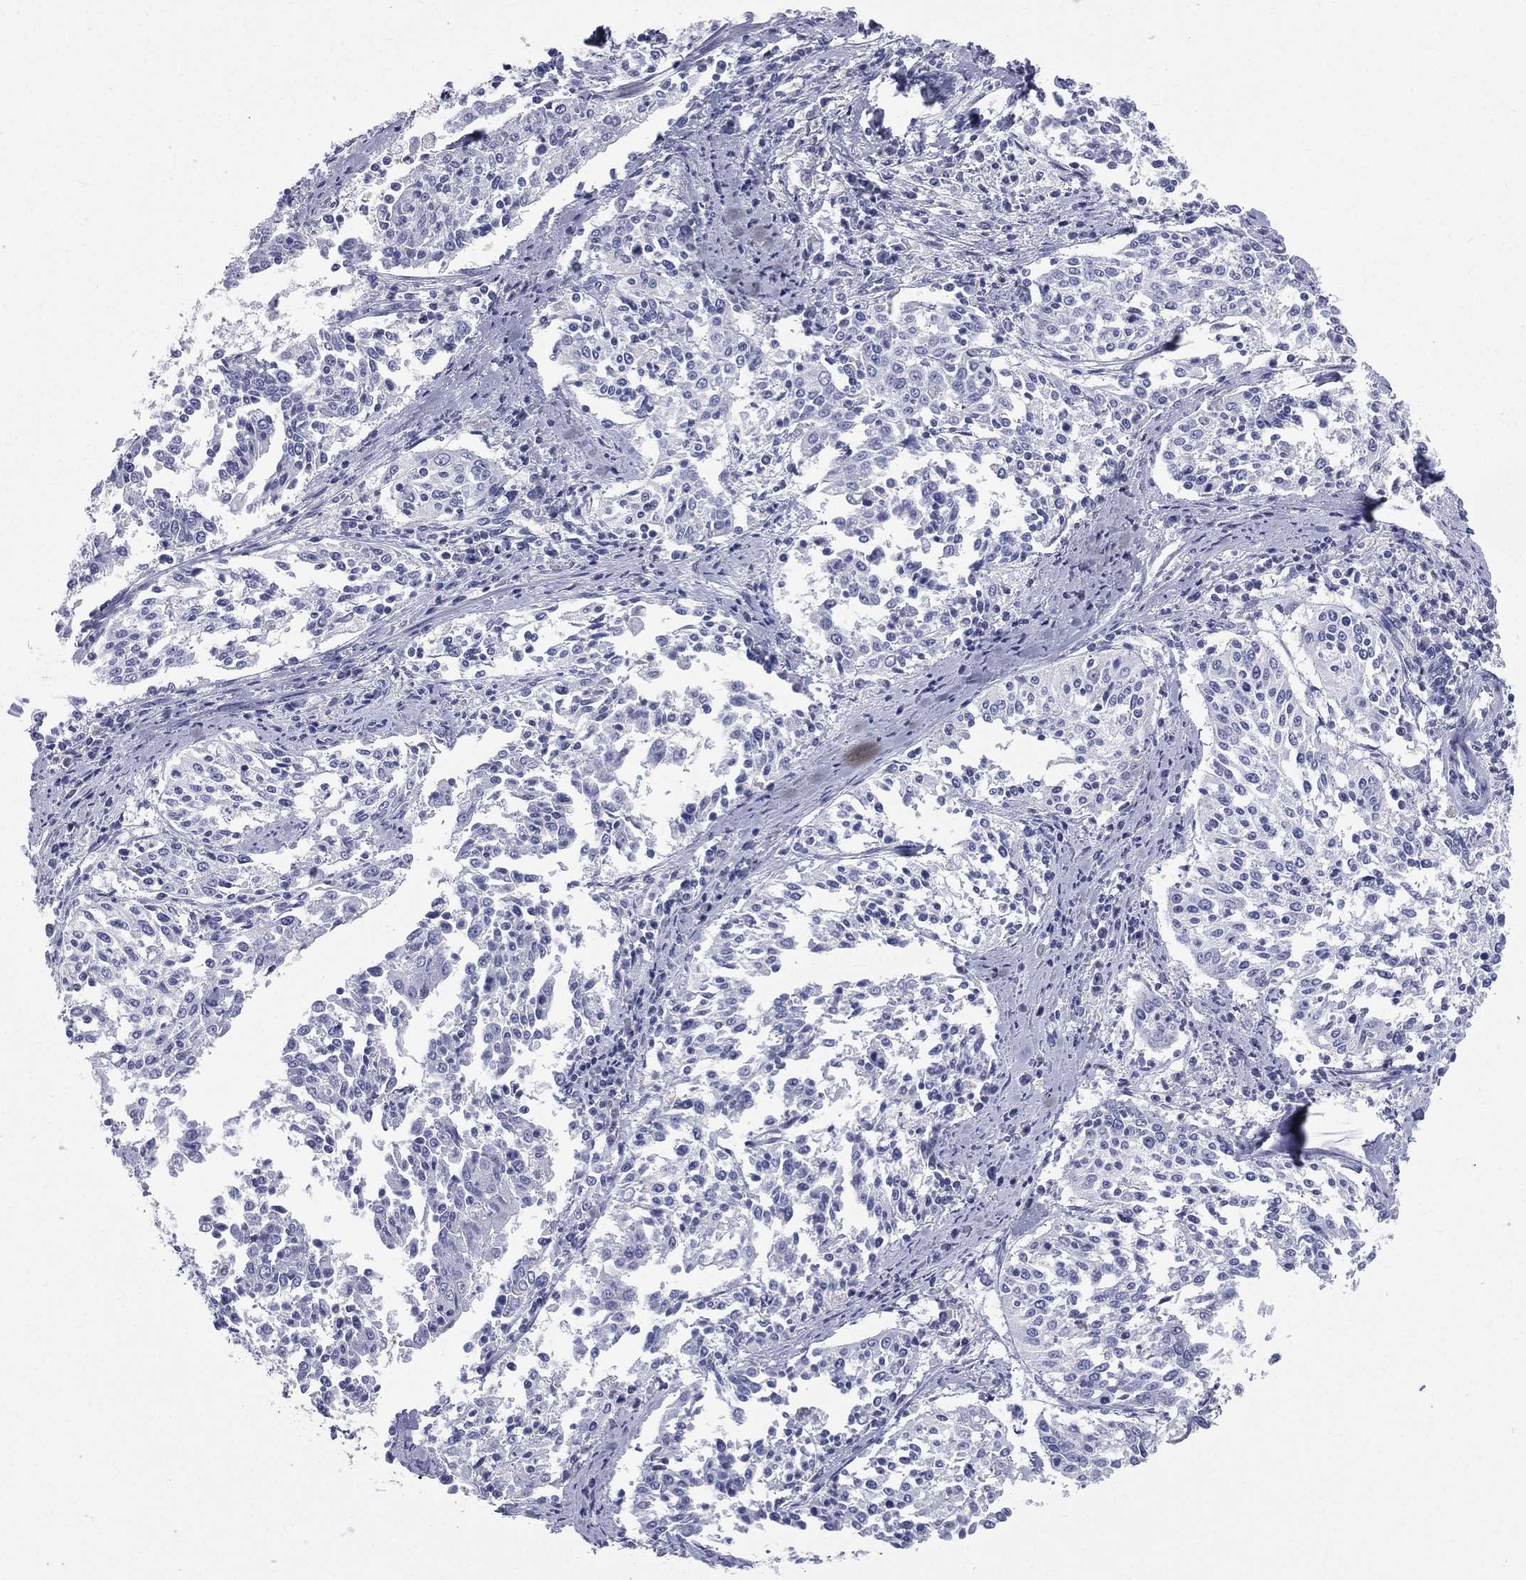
{"staining": {"intensity": "negative", "quantity": "none", "location": "none"}, "tissue": "cervical cancer", "cell_type": "Tumor cells", "image_type": "cancer", "snomed": [{"axis": "morphology", "description": "Squamous cell carcinoma, NOS"}, {"axis": "topography", "description": "Cervix"}], "caption": "Tumor cells show no significant protein positivity in squamous cell carcinoma (cervical). Nuclei are stained in blue.", "gene": "HP", "patient": {"sex": "female", "age": 41}}